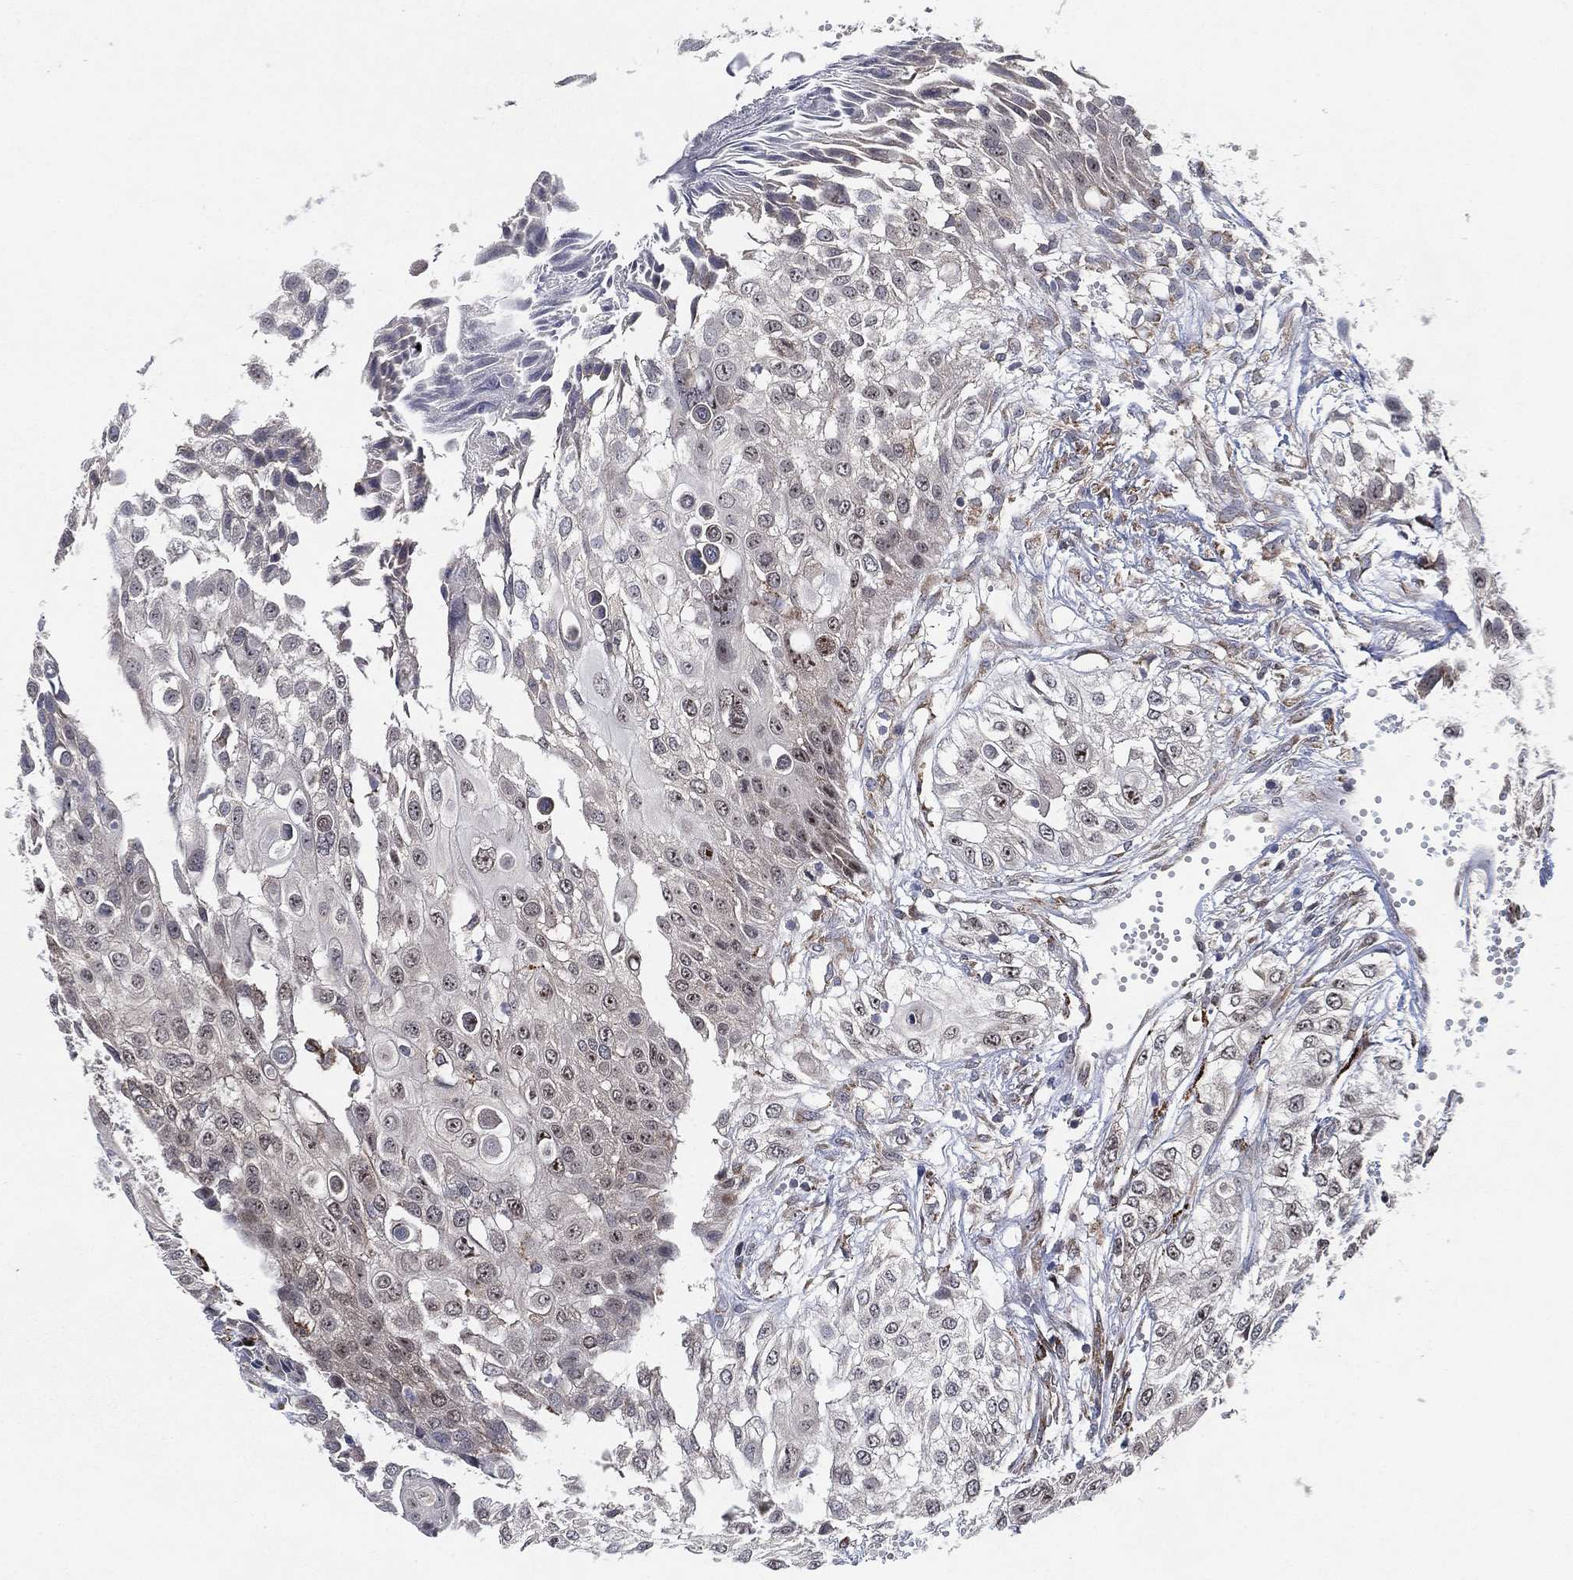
{"staining": {"intensity": "negative", "quantity": "none", "location": "none"}, "tissue": "urothelial cancer", "cell_type": "Tumor cells", "image_type": "cancer", "snomed": [{"axis": "morphology", "description": "Urothelial carcinoma, High grade"}, {"axis": "topography", "description": "Urinary bladder"}], "caption": "Immunohistochemistry (IHC) histopathology image of neoplastic tissue: high-grade urothelial carcinoma stained with DAB displays no significant protein staining in tumor cells.", "gene": "FAM104A", "patient": {"sex": "female", "age": 79}}